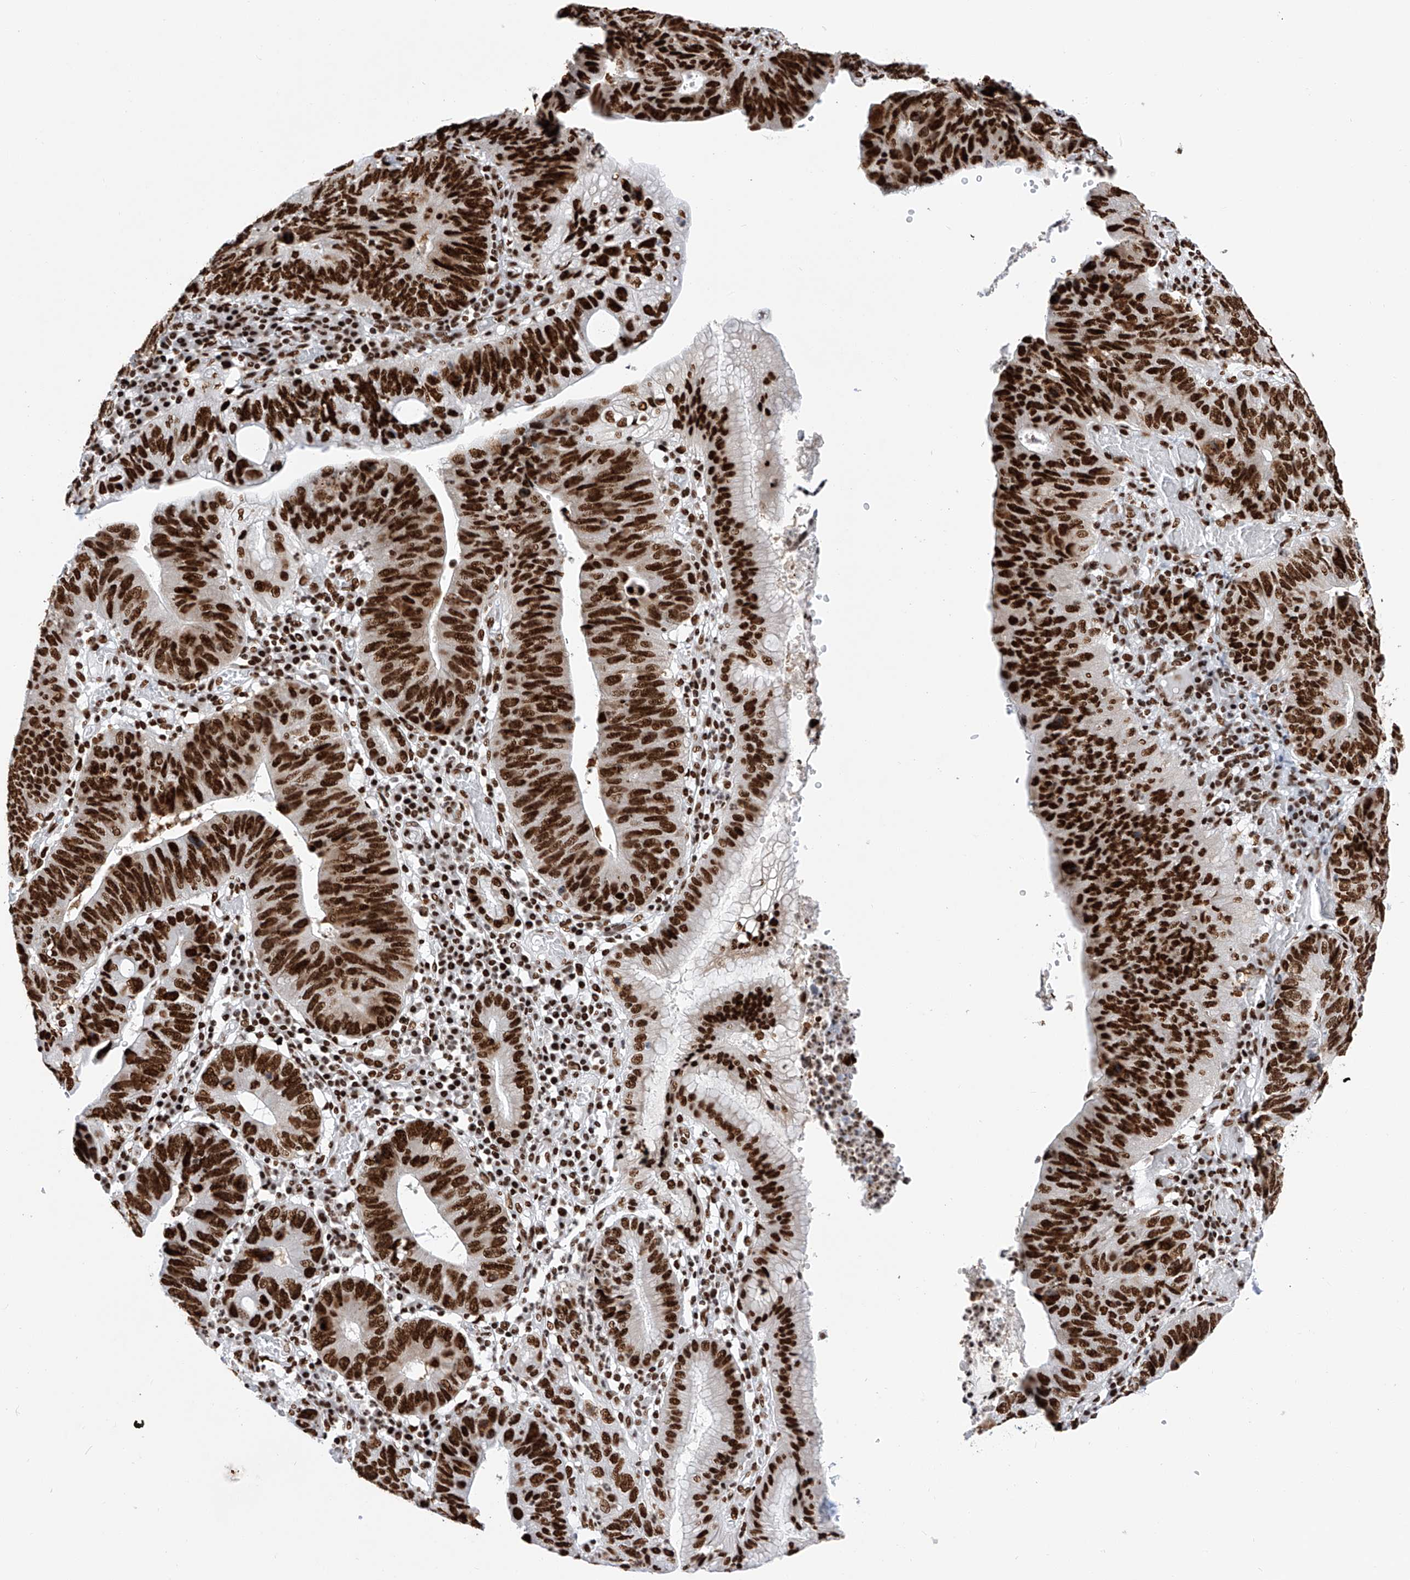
{"staining": {"intensity": "strong", "quantity": ">75%", "location": "nuclear"}, "tissue": "stomach cancer", "cell_type": "Tumor cells", "image_type": "cancer", "snomed": [{"axis": "morphology", "description": "Adenocarcinoma, NOS"}, {"axis": "topography", "description": "Stomach"}], "caption": "Immunohistochemical staining of human stomach adenocarcinoma shows high levels of strong nuclear staining in approximately >75% of tumor cells.", "gene": "SRSF6", "patient": {"sex": "male", "age": 59}}